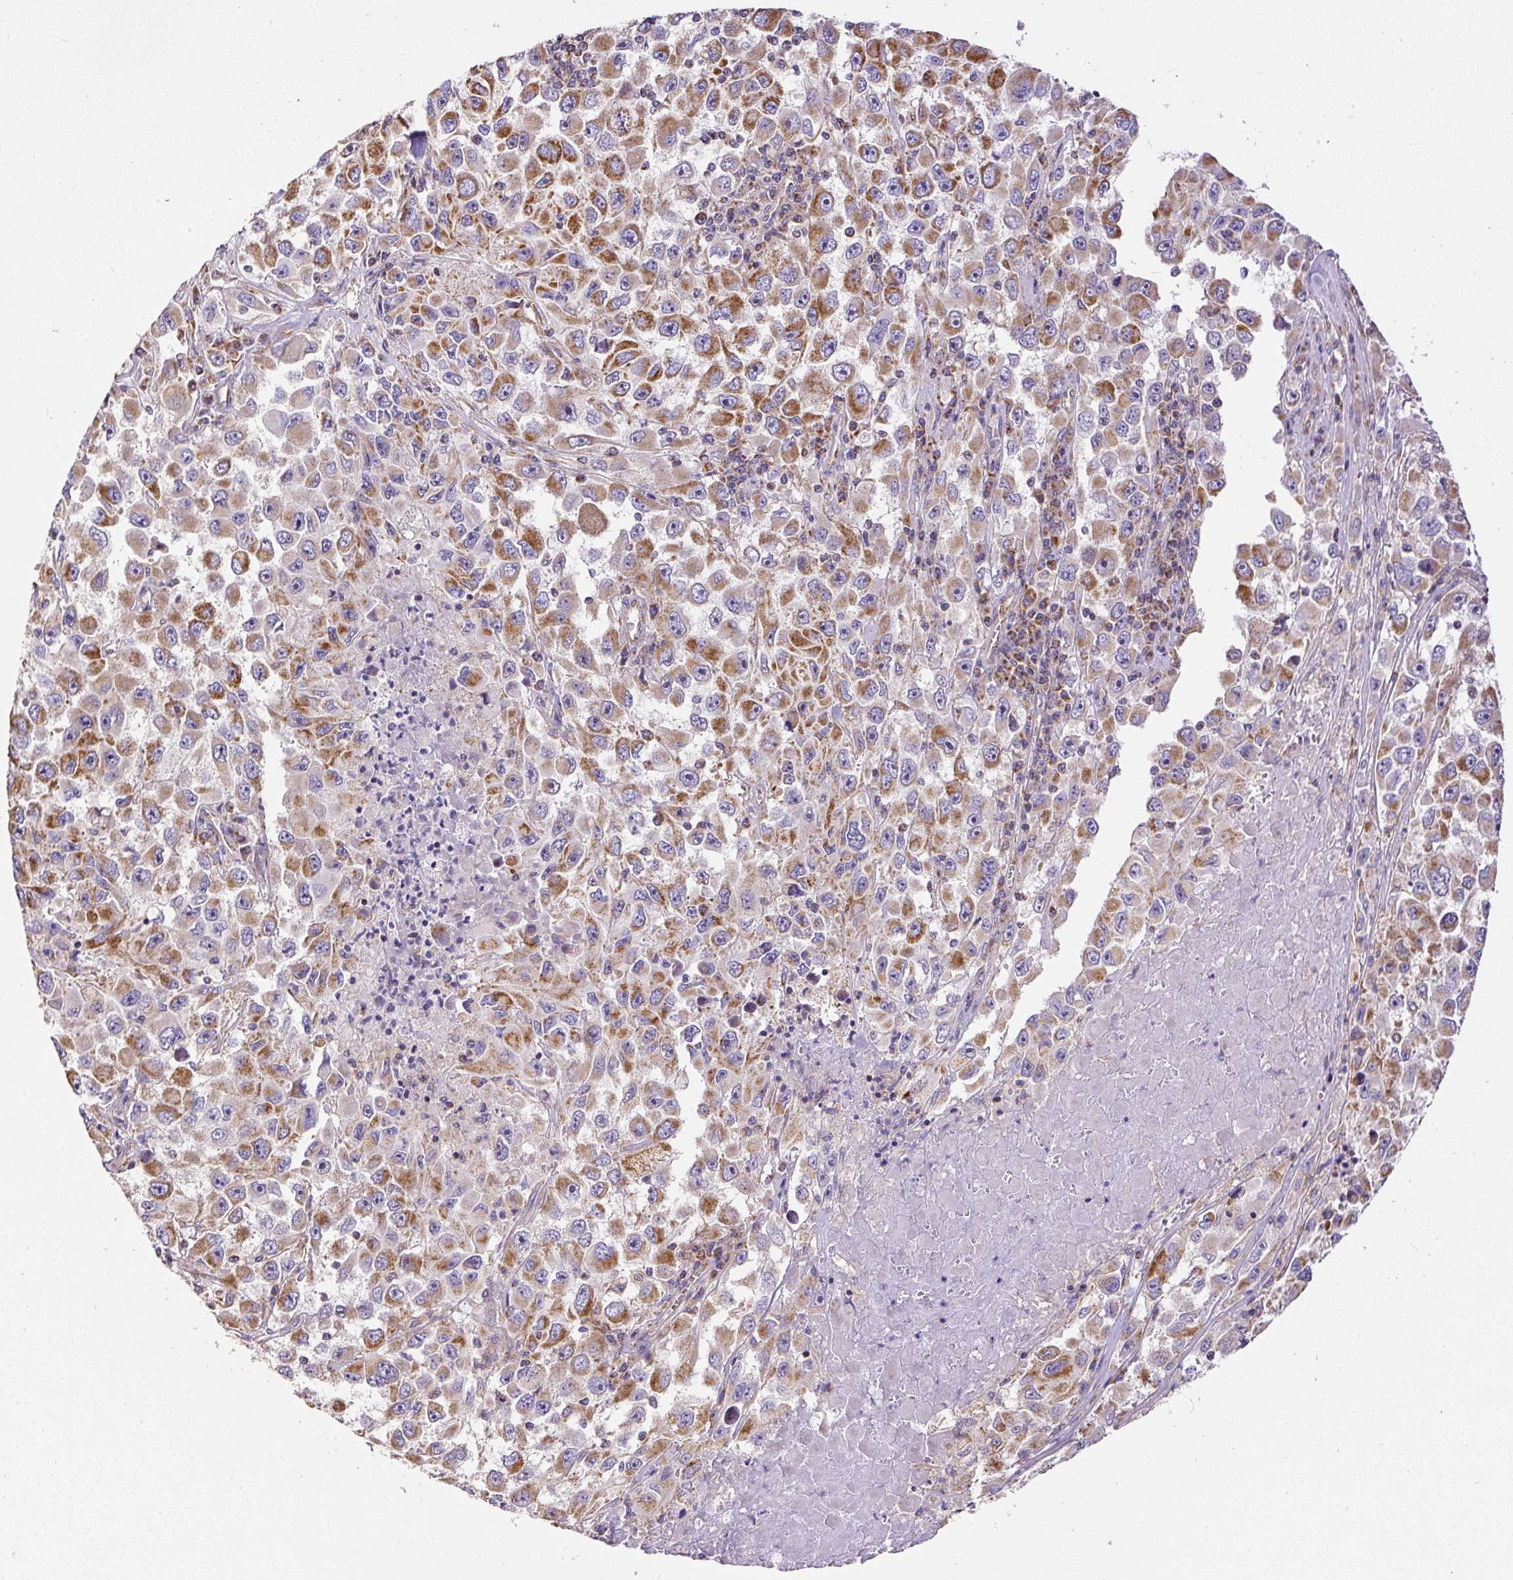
{"staining": {"intensity": "moderate", "quantity": ">75%", "location": "cytoplasmic/membranous"}, "tissue": "melanoma", "cell_type": "Tumor cells", "image_type": "cancer", "snomed": [{"axis": "morphology", "description": "Malignant melanoma, Metastatic site"}, {"axis": "topography", "description": "Lymph node"}], "caption": "This histopathology image reveals immunohistochemistry (IHC) staining of human melanoma, with medium moderate cytoplasmic/membranous expression in about >75% of tumor cells.", "gene": "NDUFAF2", "patient": {"sex": "female", "age": 67}}